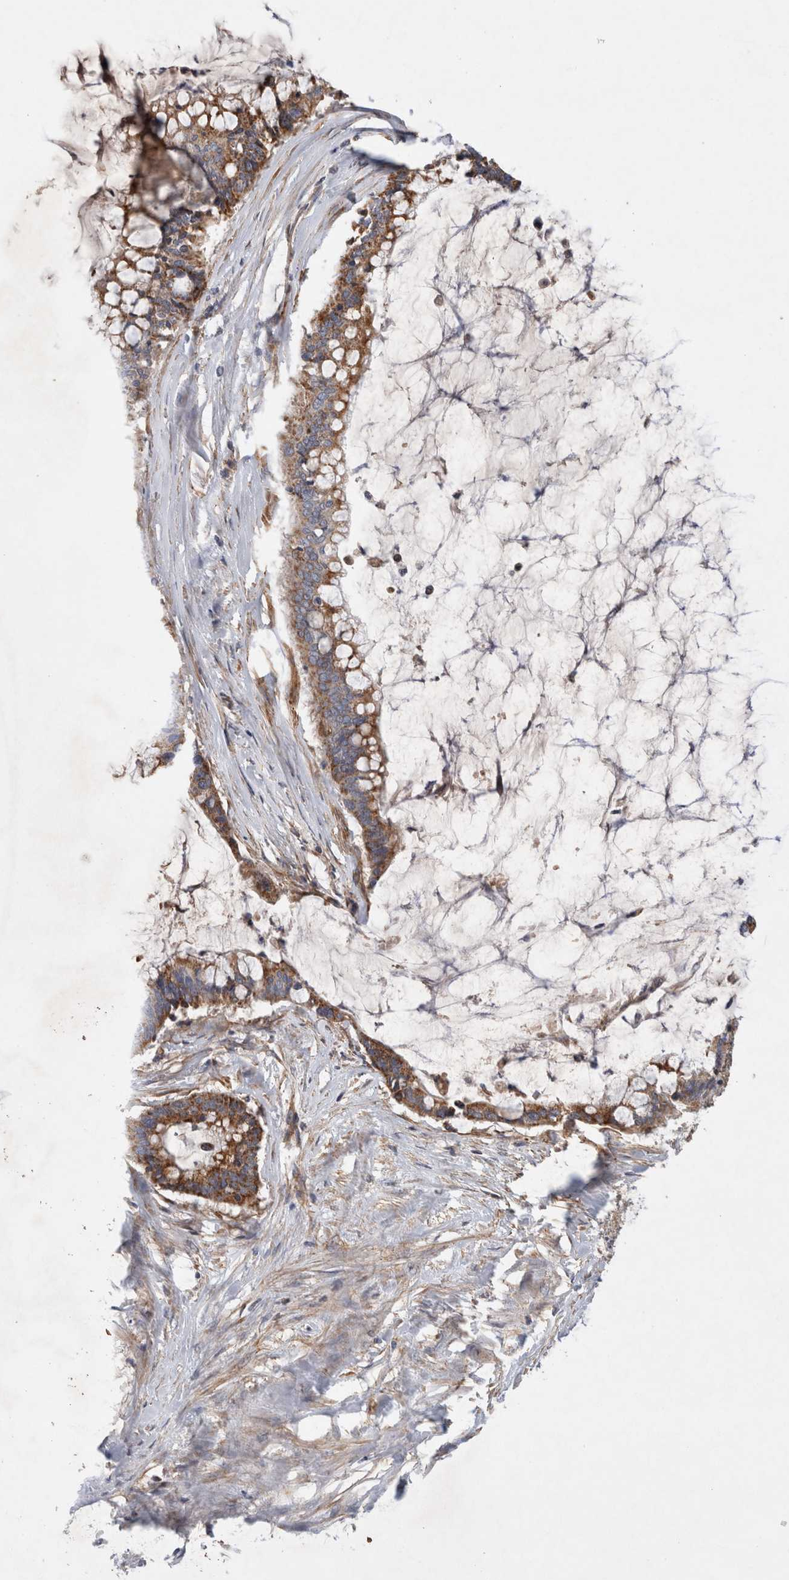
{"staining": {"intensity": "strong", "quantity": "25%-75%", "location": "cytoplasmic/membranous"}, "tissue": "pancreatic cancer", "cell_type": "Tumor cells", "image_type": "cancer", "snomed": [{"axis": "morphology", "description": "Adenocarcinoma, NOS"}, {"axis": "topography", "description": "Pancreas"}], "caption": "A high amount of strong cytoplasmic/membranous positivity is appreciated in approximately 25%-75% of tumor cells in pancreatic cancer tissue. (IHC, brightfield microscopy, high magnification).", "gene": "MRPS28", "patient": {"sex": "male", "age": 41}}